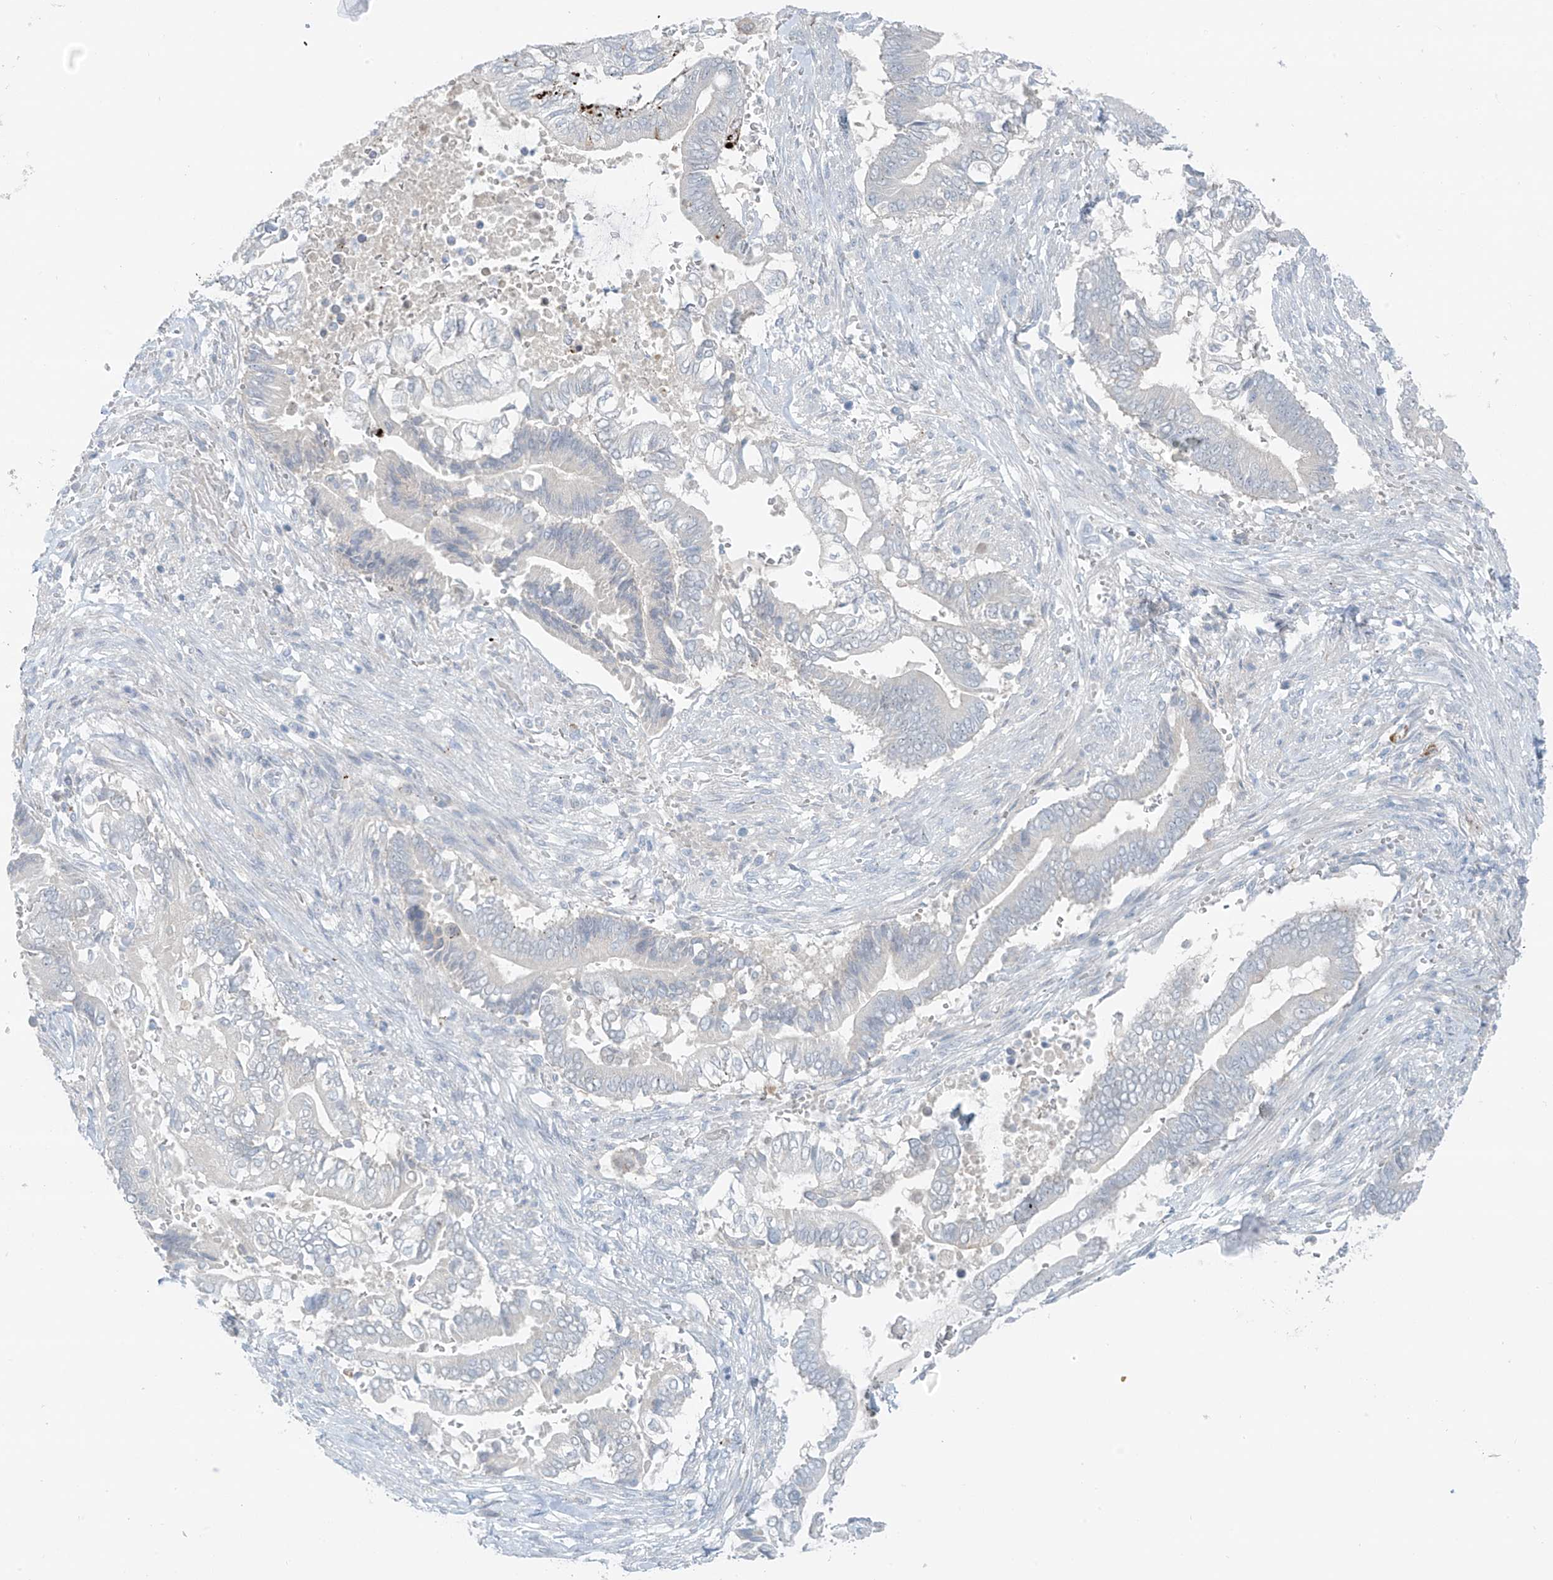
{"staining": {"intensity": "negative", "quantity": "none", "location": "none"}, "tissue": "pancreatic cancer", "cell_type": "Tumor cells", "image_type": "cancer", "snomed": [{"axis": "morphology", "description": "Adenocarcinoma, NOS"}, {"axis": "topography", "description": "Pancreas"}], "caption": "DAB immunohistochemical staining of pancreatic cancer (adenocarcinoma) demonstrates no significant staining in tumor cells. (Brightfield microscopy of DAB (3,3'-diaminobenzidine) IHC at high magnification).", "gene": "ZNF793", "patient": {"sex": "male", "age": 68}}